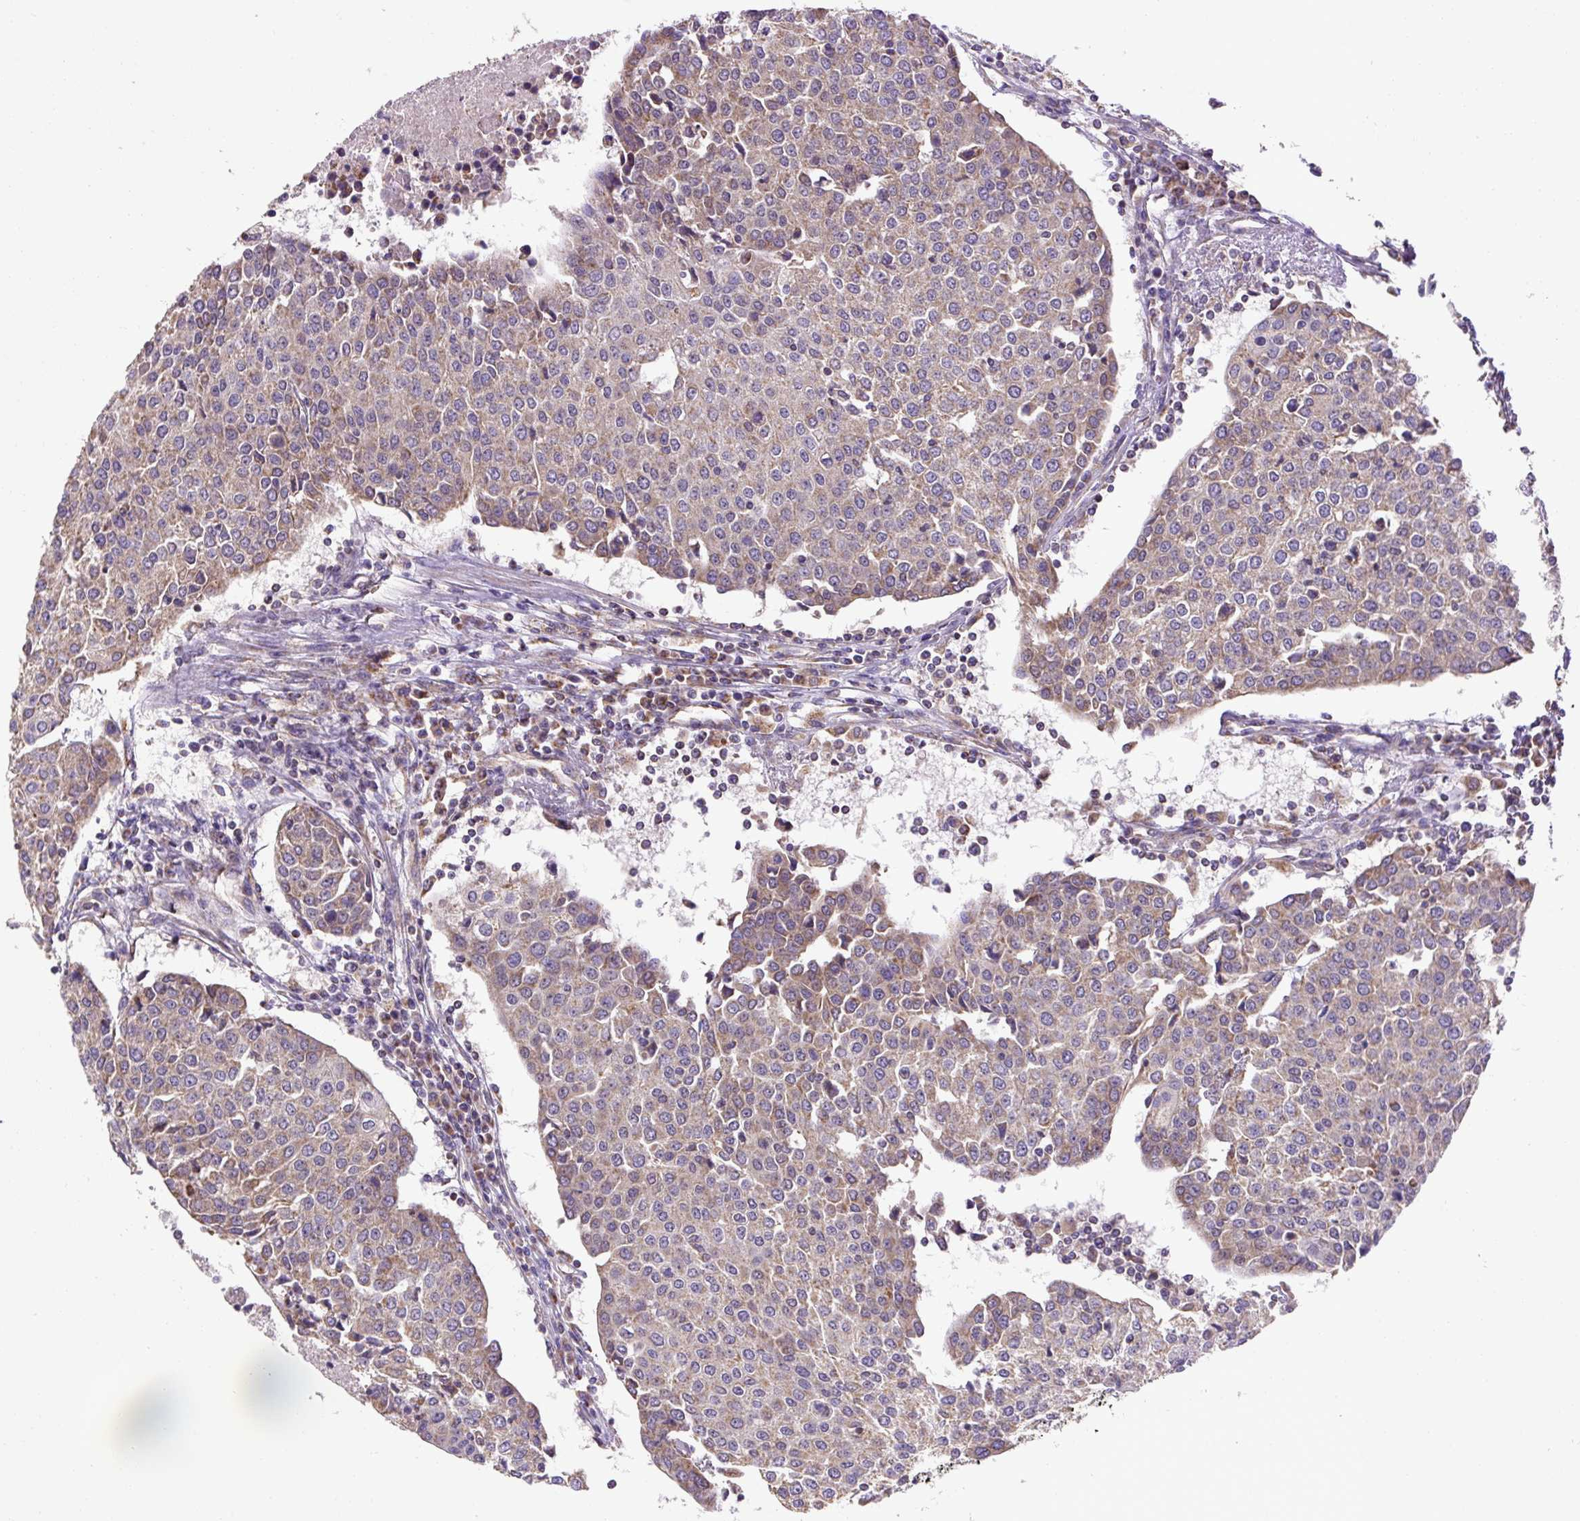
{"staining": {"intensity": "weak", "quantity": "25%-75%", "location": "cytoplasmic/membranous"}, "tissue": "urothelial cancer", "cell_type": "Tumor cells", "image_type": "cancer", "snomed": [{"axis": "morphology", "description": "Urothelial carcinoma, High grade"}, {"axis": "topography", "description": "Urinary bladder"}], "caption": "Urothelial cancer stained with immunohistochemistry exhibits weak cytoplasmic/membranous staining in about 25%-75% of tumor cells. Nuclei are stained in blue.", "gene": "MFSD9", "patient": {"sex": "female", "age": 85}}